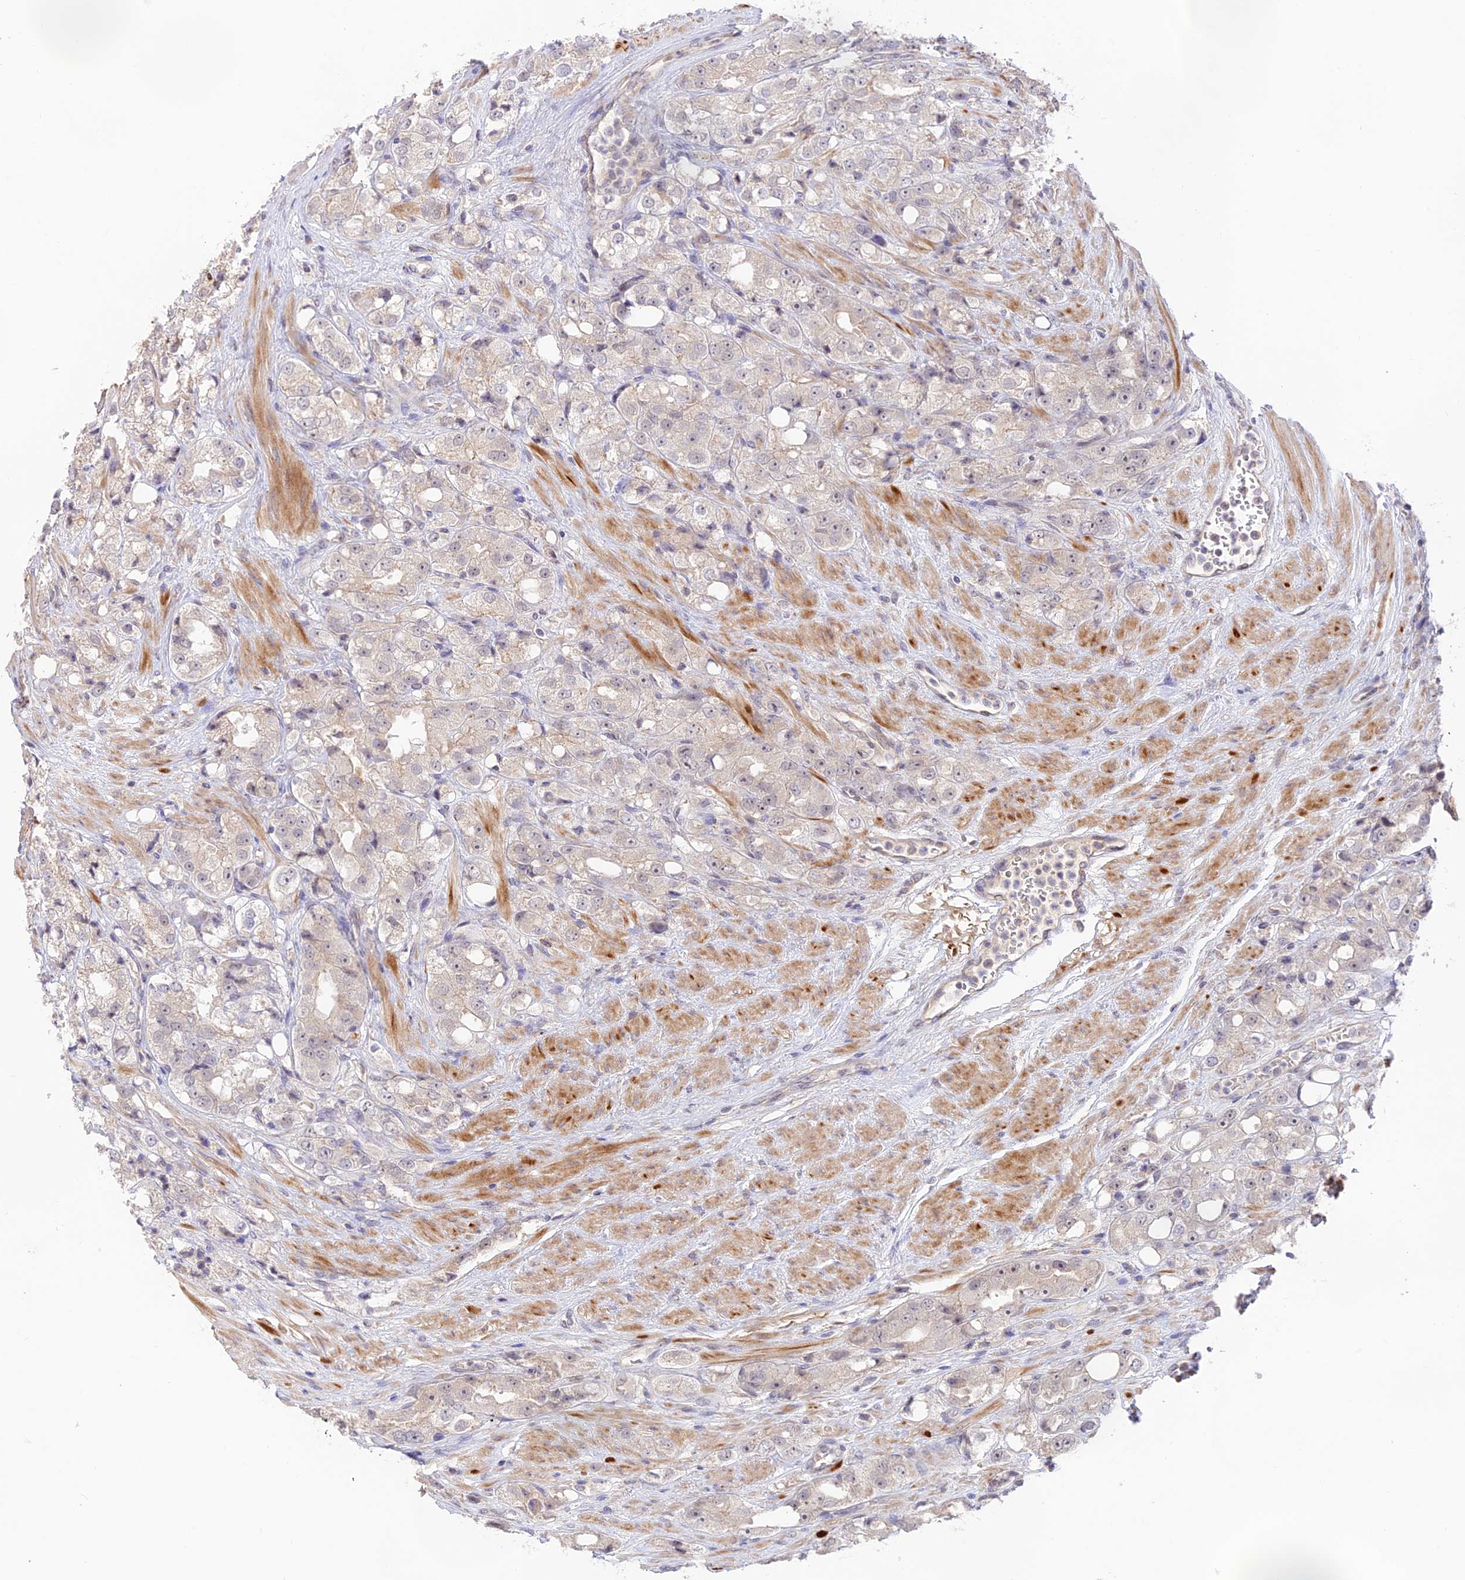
{"staining": {"intensity": "negative", "quantity": "none", "location": "none"}, "tissue": "prostate cancer", "cell_type": "Tumor cells", "image_type": "cancer", "snomed": [{"axis": "morphology", "description": "Adenocarcinoma, NOS"}, {"axis": "topography", "description": "Prostate"}], "caption": "The histopathology image displays no significant staining in tumor cells of adenocarcinoma (prostate).", "gene": "CAMSAP3", "patient": {"sex": "male", "age": 79}}